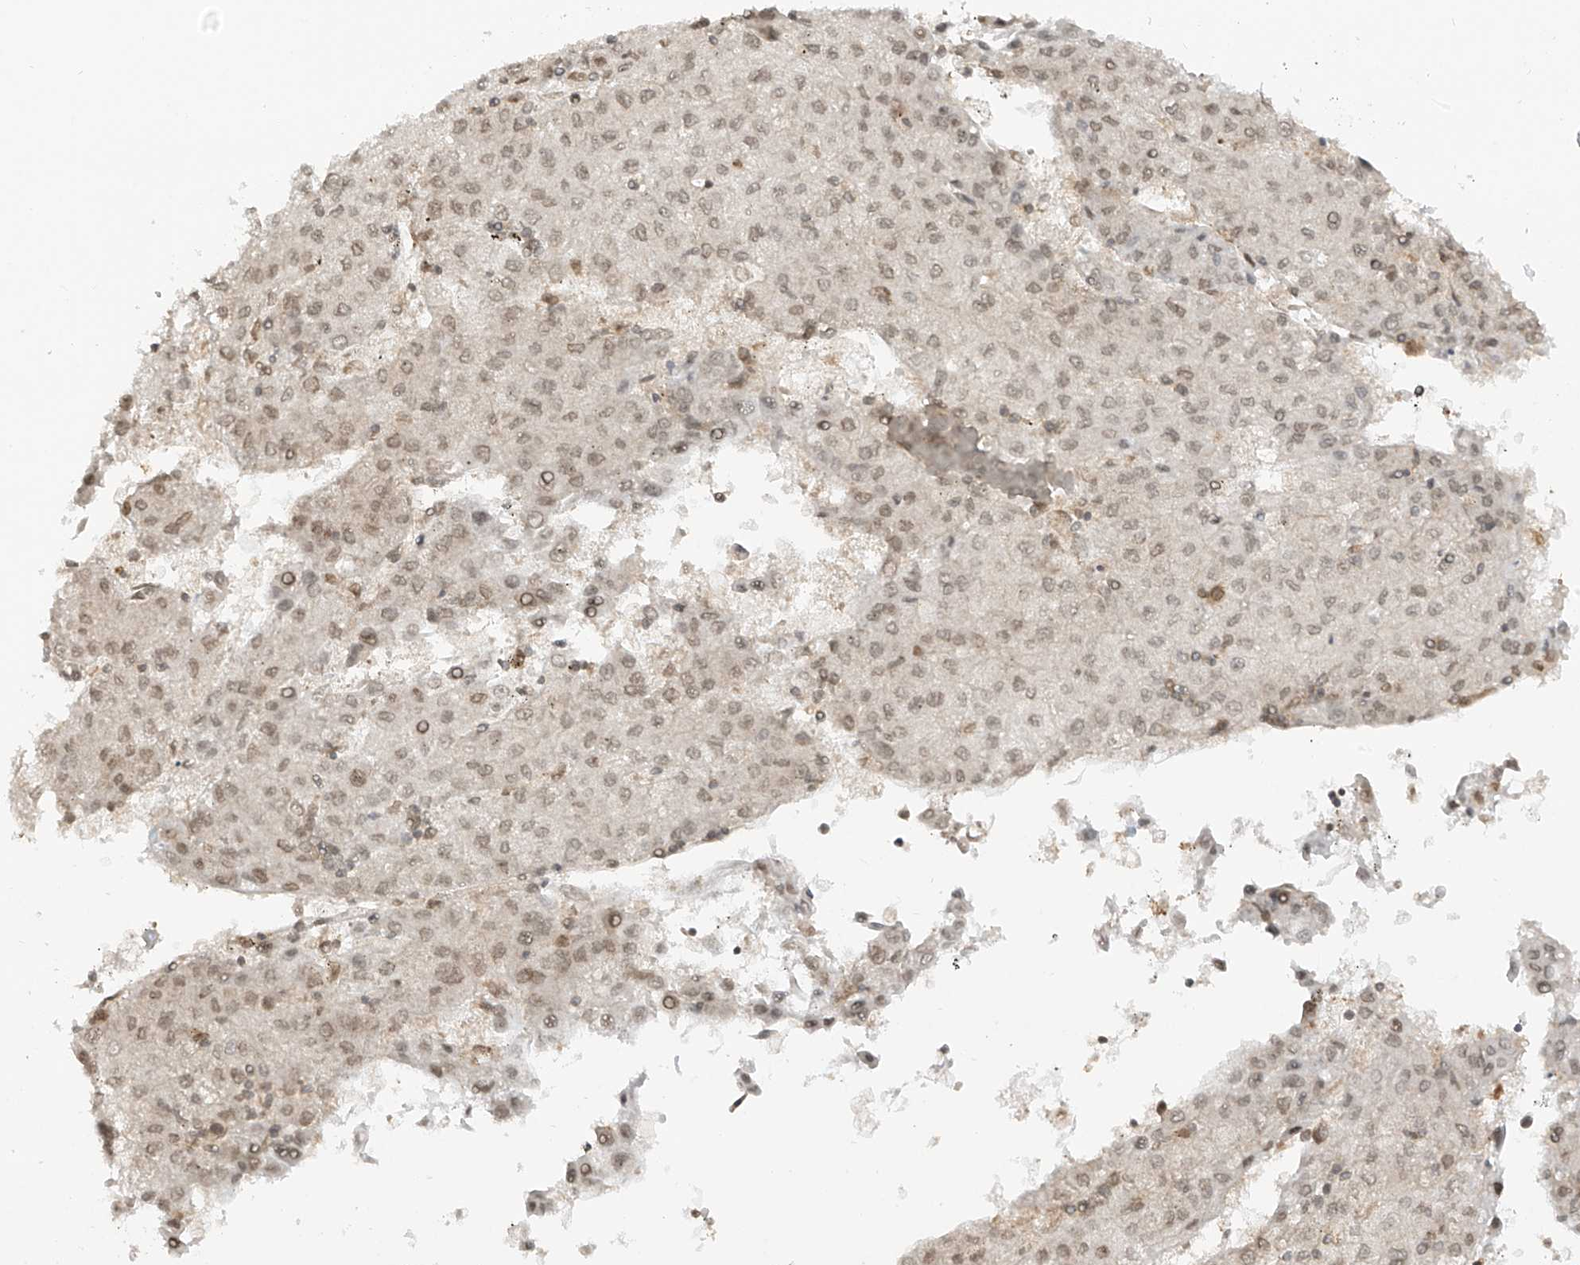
{"staining": {"intensity": "weak", "quantity": "25%-75%", "location": "nuclear"}, "tissue": "liver cancer", "cell_type": "Tumor cells", "image_type": "cancer", "snomed": [{"axis": "morphology", "description": "Carcinoma, Hepatocellular, NOS"}, {"axis": "topography", "description": "Liver"}], "caption": "Brown immunohistochemical staining in human liver cancer displays weak nuclear expression in approximately 25%-75% of tumor cells.", "gene": "KPNB1", "patient": {"sex": "male", "age": 72}}